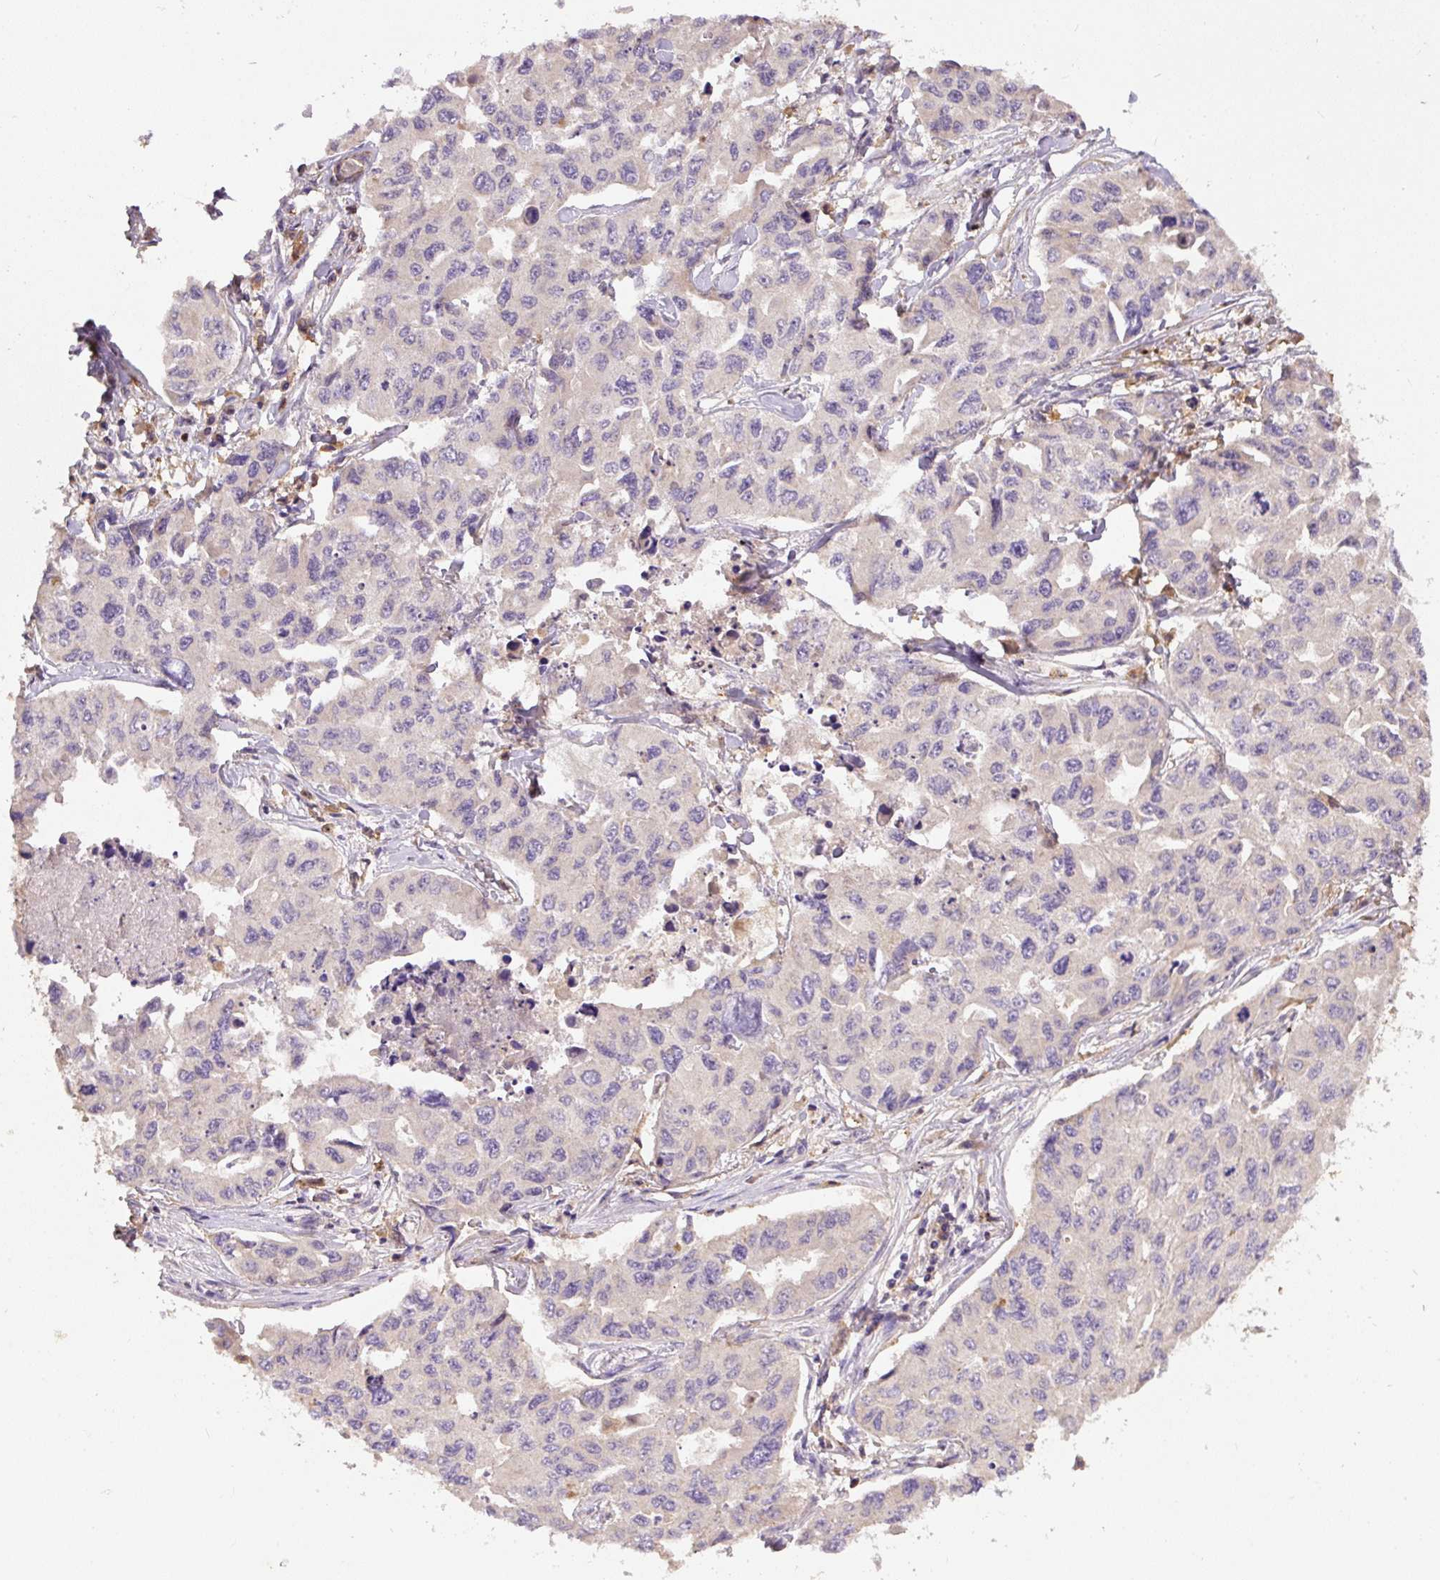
{"staining": {"intensity": "negative", "quantity": "none", "location": "none"}, "tissue": "lung cancer", "cell_type": "Tumor cells", "image_type": "cancer", "snomed": [{"axis": "morphology", "description": "Adenocarcinoma, NOS"}, {"axis": "topography", "description": "Lung"}], "caption": "Immunohistochemistry (IHC) micrograph of human lung cancer (adenocarcinoma) stained for a protein (brown), which exhibits no expression in tumor cells.", "gene": "DAPK1", "patient": {"sex": "male", "age": 64}}